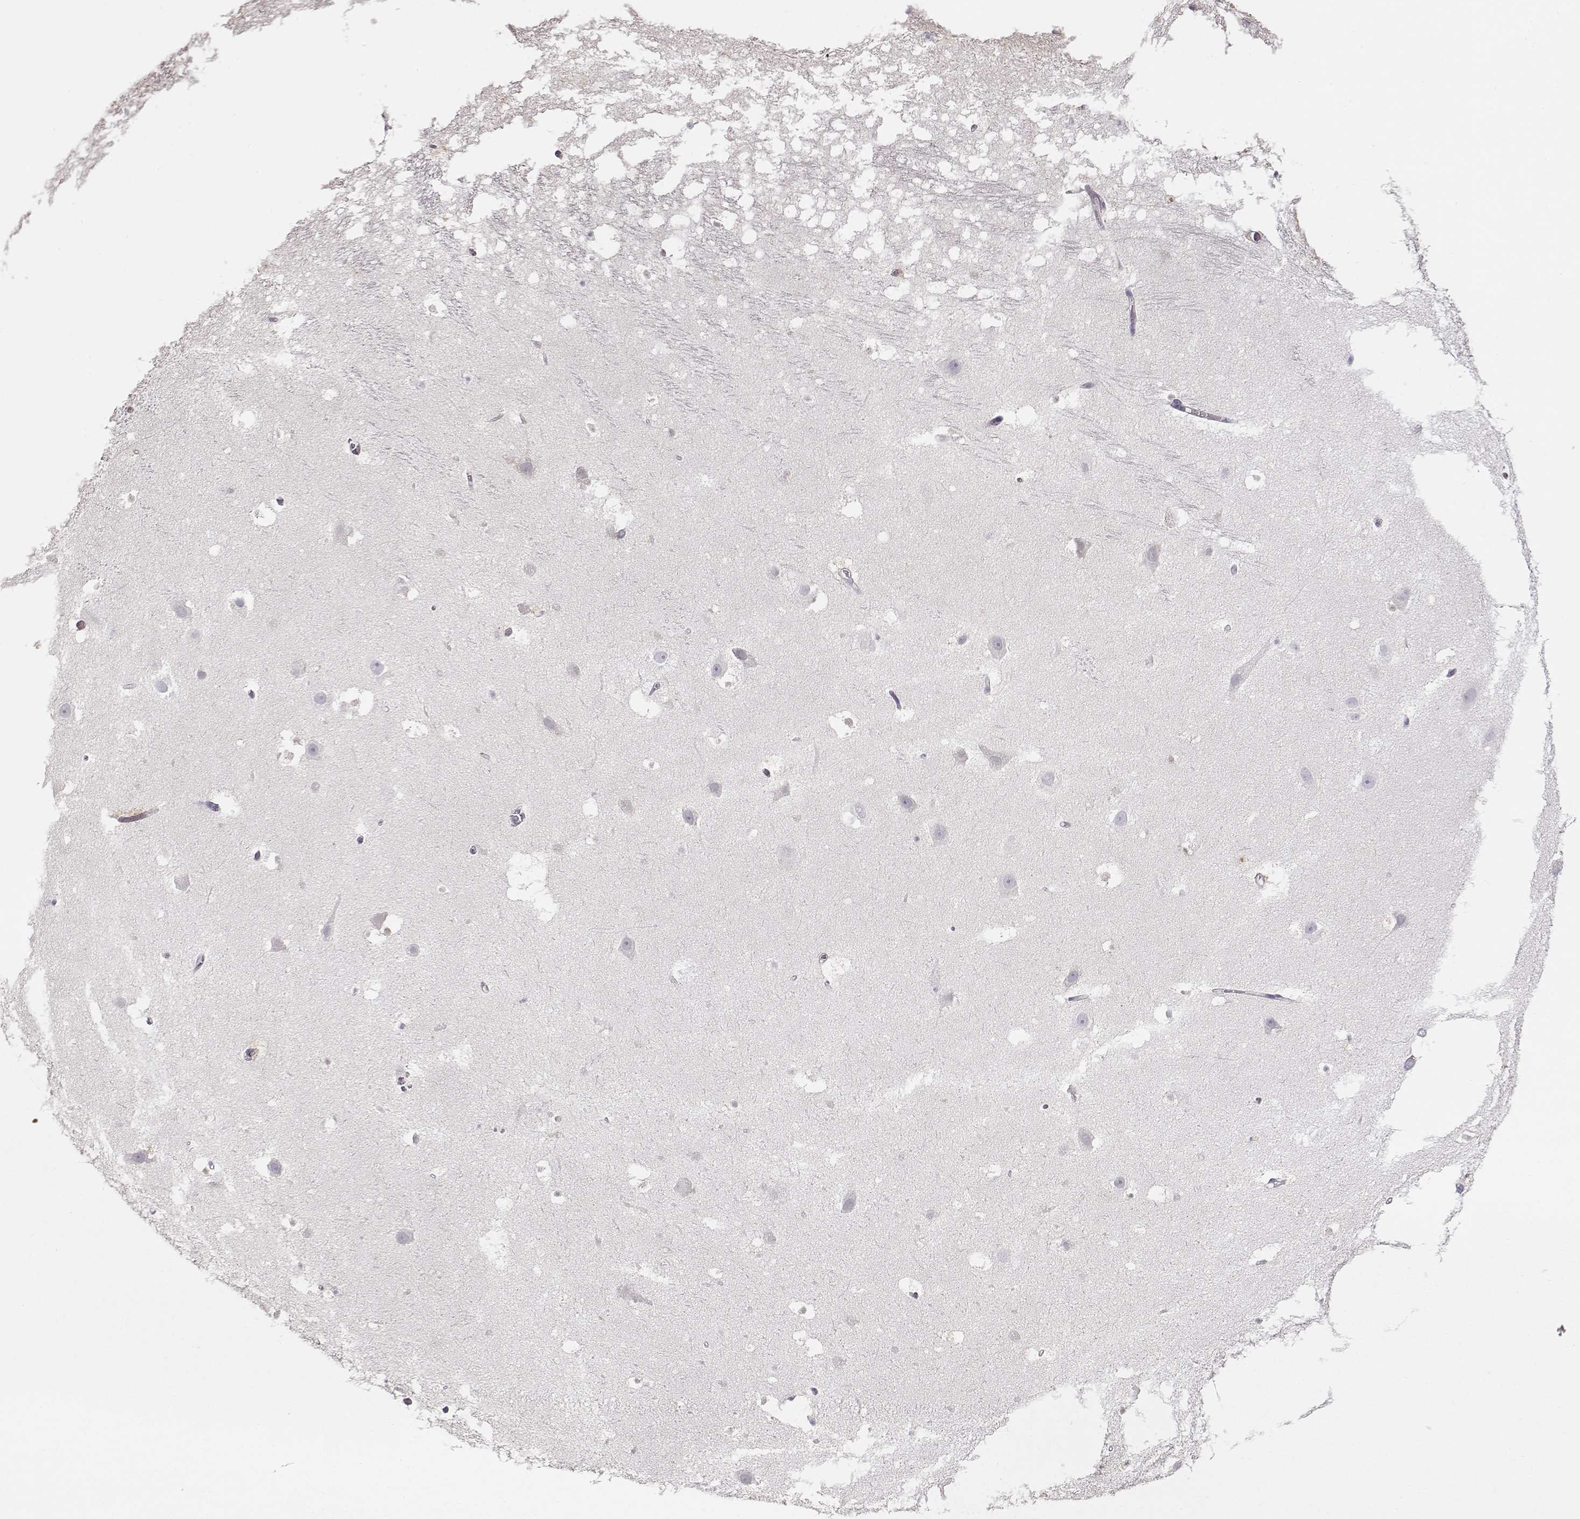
{"staining": {"intensity": "negative", "quantity": "none", "location": "none"}, "tissue": "hippocampus", "cell_type": "Glial cells", "image_type": "normal", "snomed": [{"axis": "morphology", "description": "Normal tissue, NOS"}, {"axis": "topography", "description": "Hippocampus"}], "caption": "A high-resolution image shows IHC staining of benign hippocampus, which demonstrates no significant expression in glial cells. The staining was performed using DAB to visualize the protein expression in brown, while the nuclei were stained in blue with hematoxylin (Magnification: 20x).", "gene": "PNP", "patient": {"sex": "male", "age": 26}}